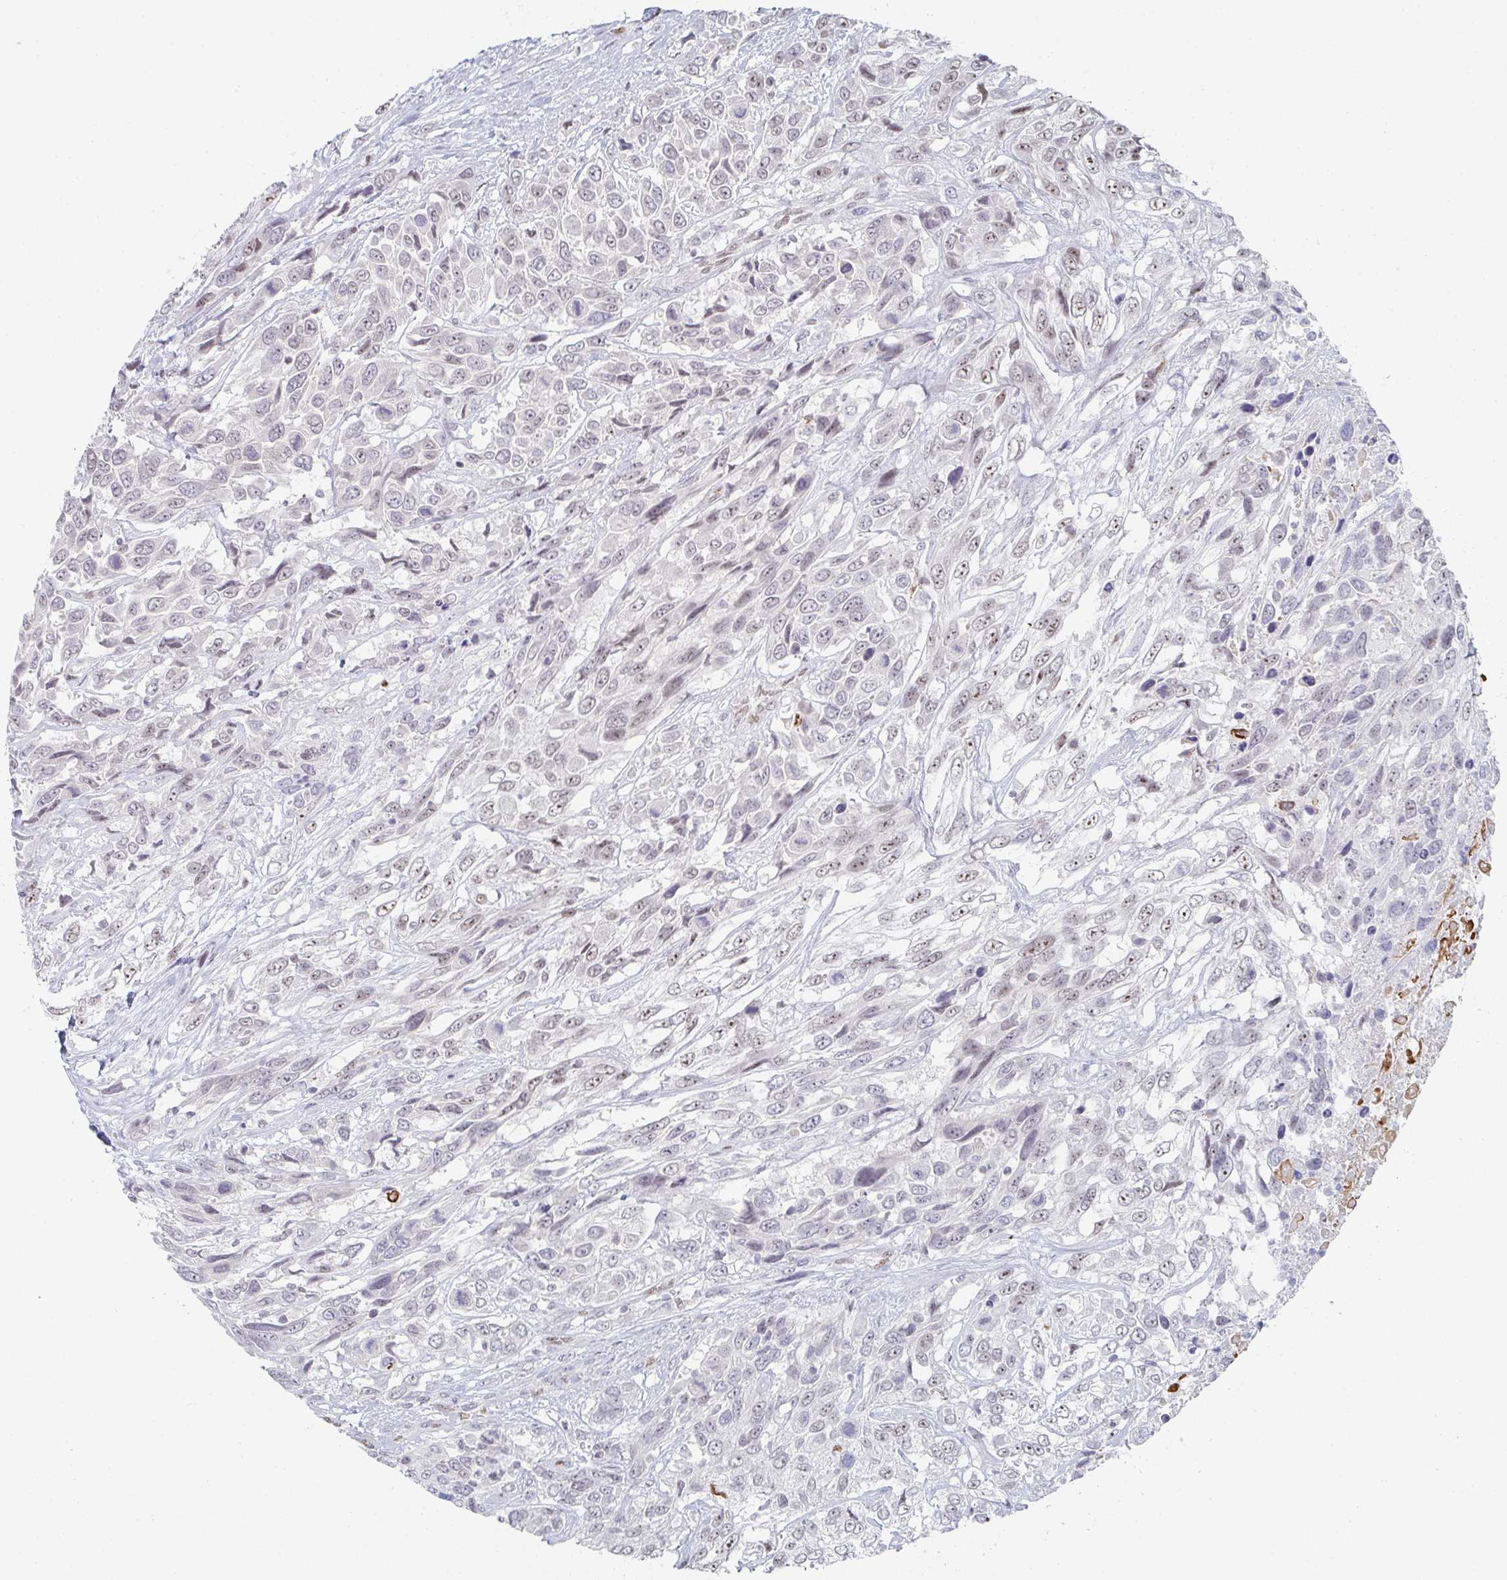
{"staining": {"intensity": "weak", "quantity": "25%-75%", "location": "nuclear"}, "tissue": "urothelial cancer", "cell_type": "Tumor cells", "image_type": "cancer", "snomed": [{"axis": "morphology", "description": "Urothelial carcinoma, High grade"}, {"axis": "topography", "description": "Urinary bladder"}], "caption": "Protein expression analysis of urothelial carcinoma (high-grade) demonstrates weak nuclear positivity in about 25%-75% of tumor cells.", "gene": "POU2AF2", "patient": {"sex": "female", "age": 70}}